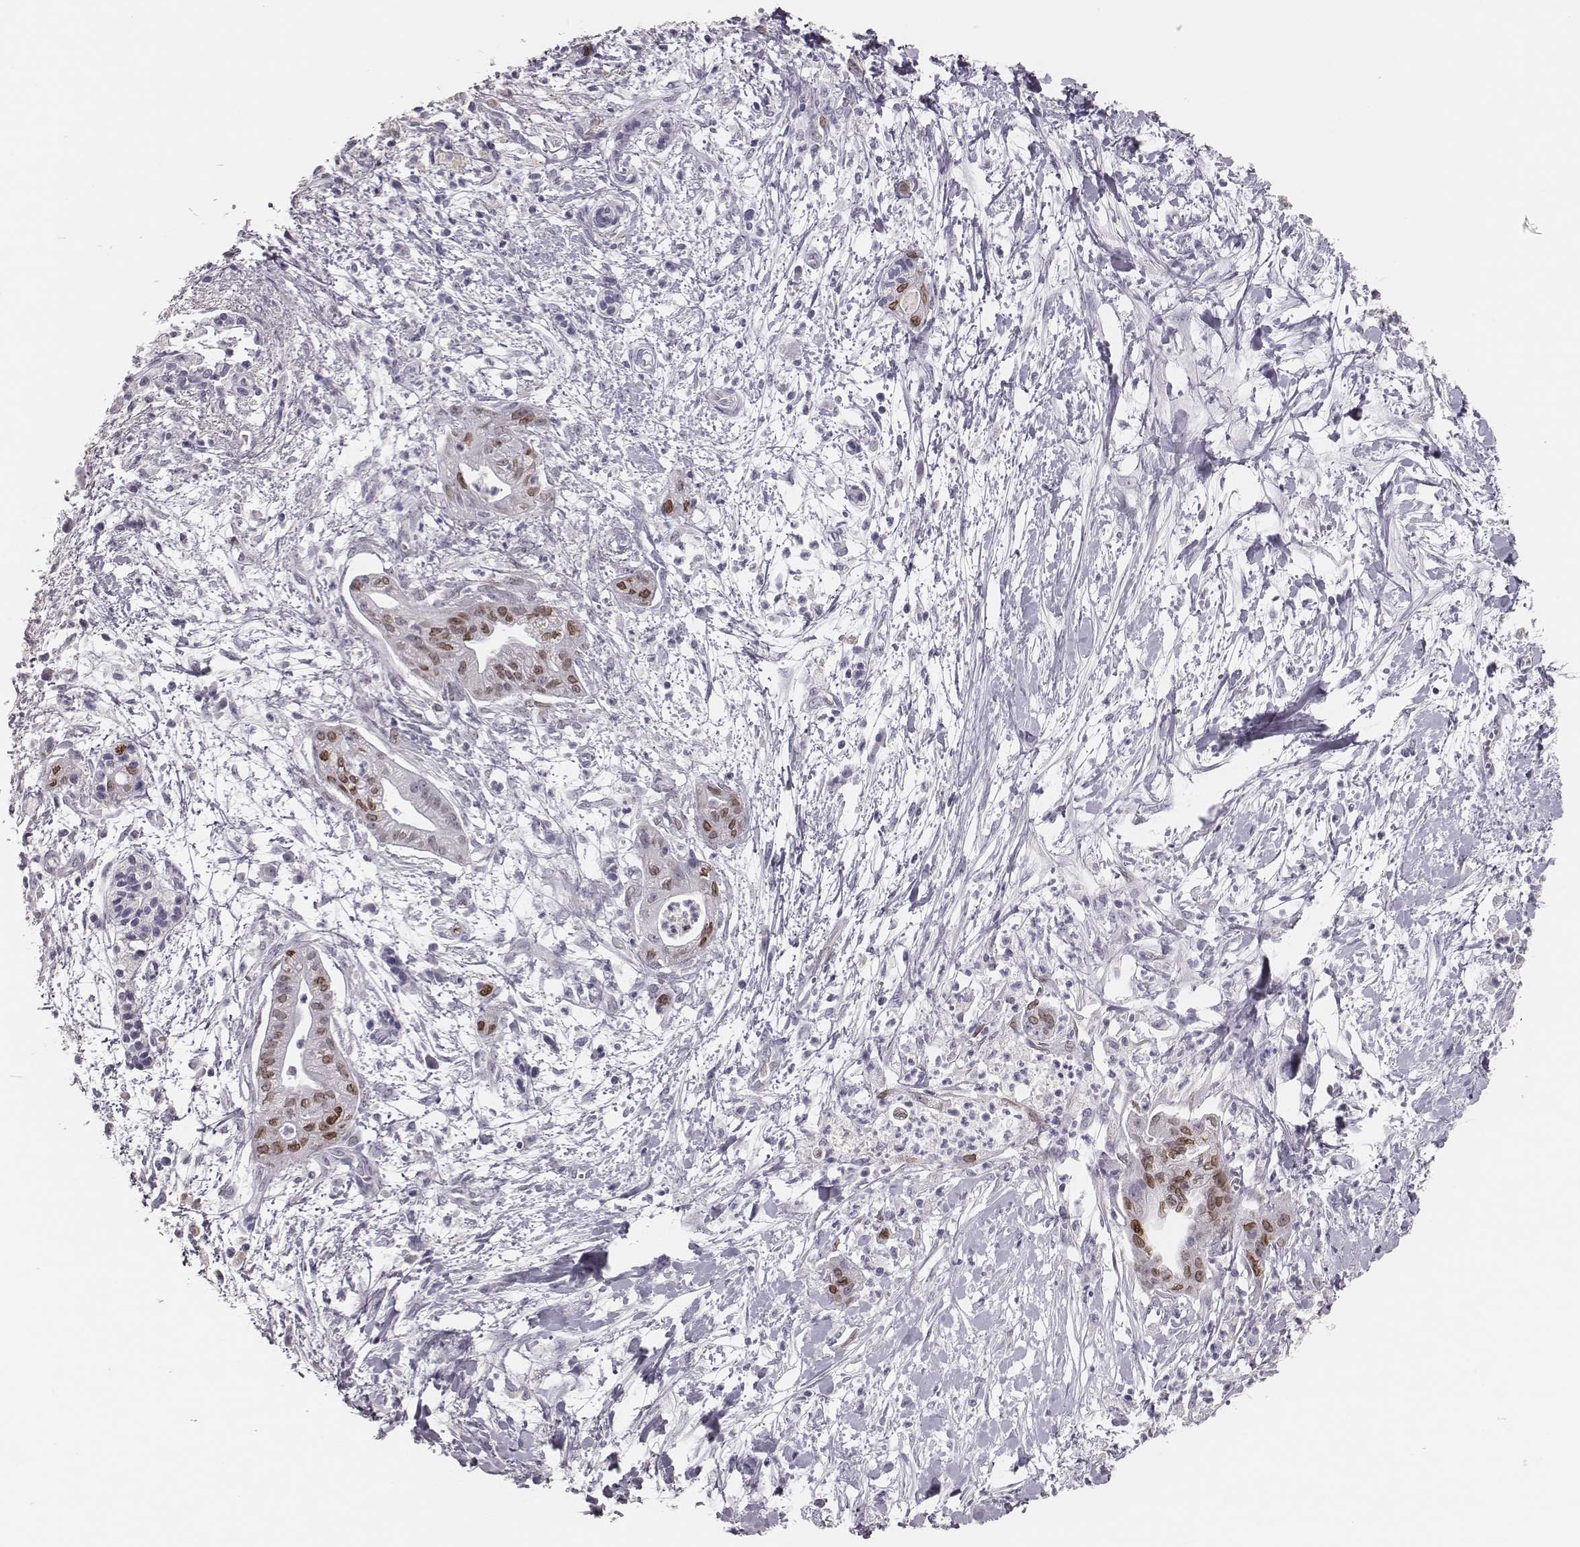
{"staining": {"intensity": "moderate", "quantity": "25%-75%", "location": "nuclear"}, "tissue": "pancreatic cancer", "cell_type": "Tumor cells", "image_type": "cancer", "snomed": [{"axis": "morphology", "description": "Normal tissue, NOS"}, {"axis": "morphology", "description": "Adenocarcinoma, NOS"}, {"axis": "topography", "description": "Lymph node"}, {"axis": "topography", "description": "Pancreas"}], "caption": "This histopathology image shows adenocarcinoma (pancreatic) stained with IHC to label a protein in brown. The nuclear of tumor cells show moderate positivity for the protein. Nuclei are counter-stained blue.", "gene": "ADGRF4", "patient": {"sex": "female", "age": 58}}